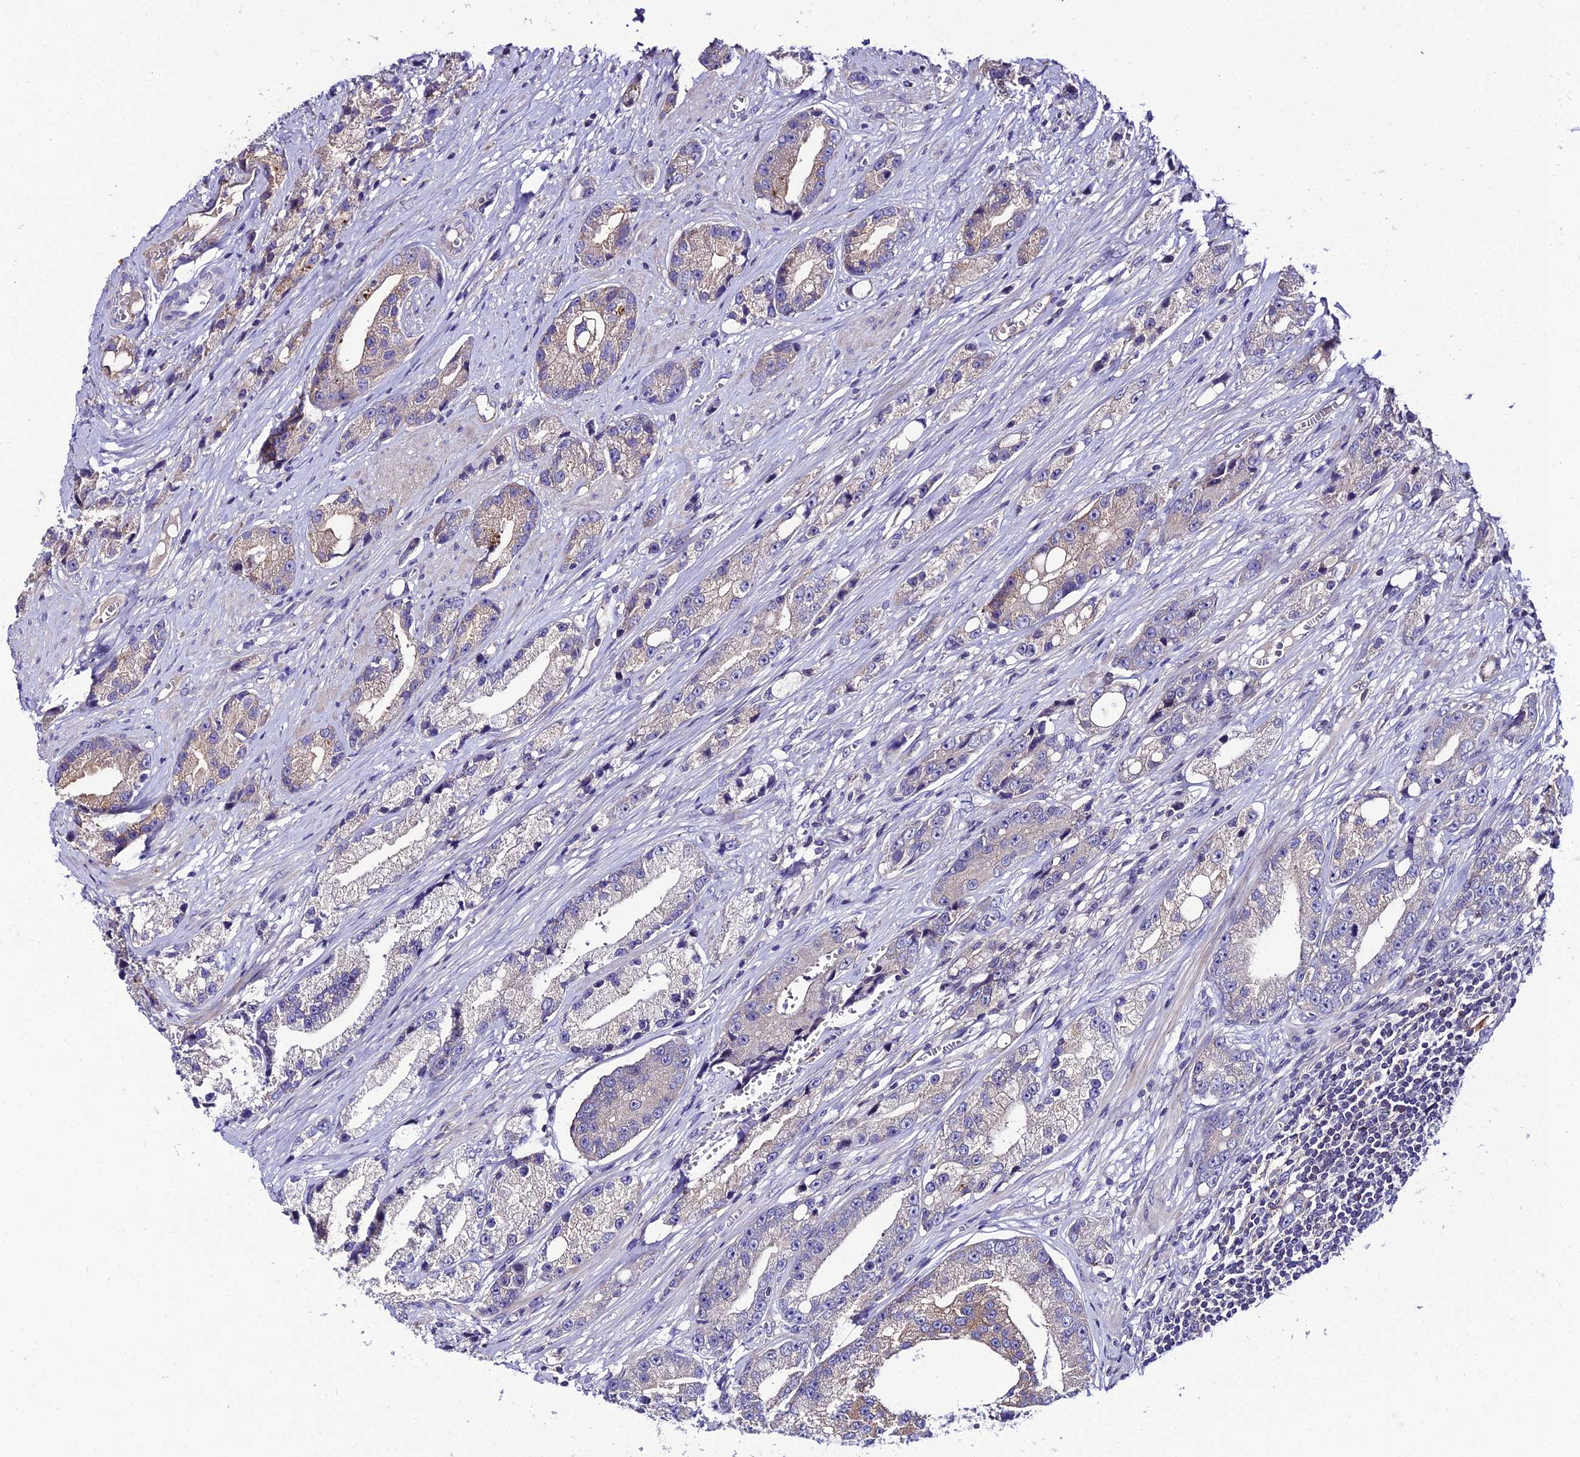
{"staining": {"intensity": "weak", "quantity": "25%-75%", "location": "cytoplasmic/membranous"}, "tissue": "prostate cancer", "cell_type": "Tumor cells", "image_type": "cancer", "snomed": [{"axis": "morphology", "description": "Adenocarcinoma, High grade"}, {"axis": "topography", "description": "Prostate"}], "caption": "Prostate cancer (high-grade adenocarcinoma) stained for a protein (brown) exhibits weak cytoplasmic/membranous positive staining in about 25%-75% of tumor cells.", "gene": "SHQ1", "patient": {"sex": "male", "age": 74}}